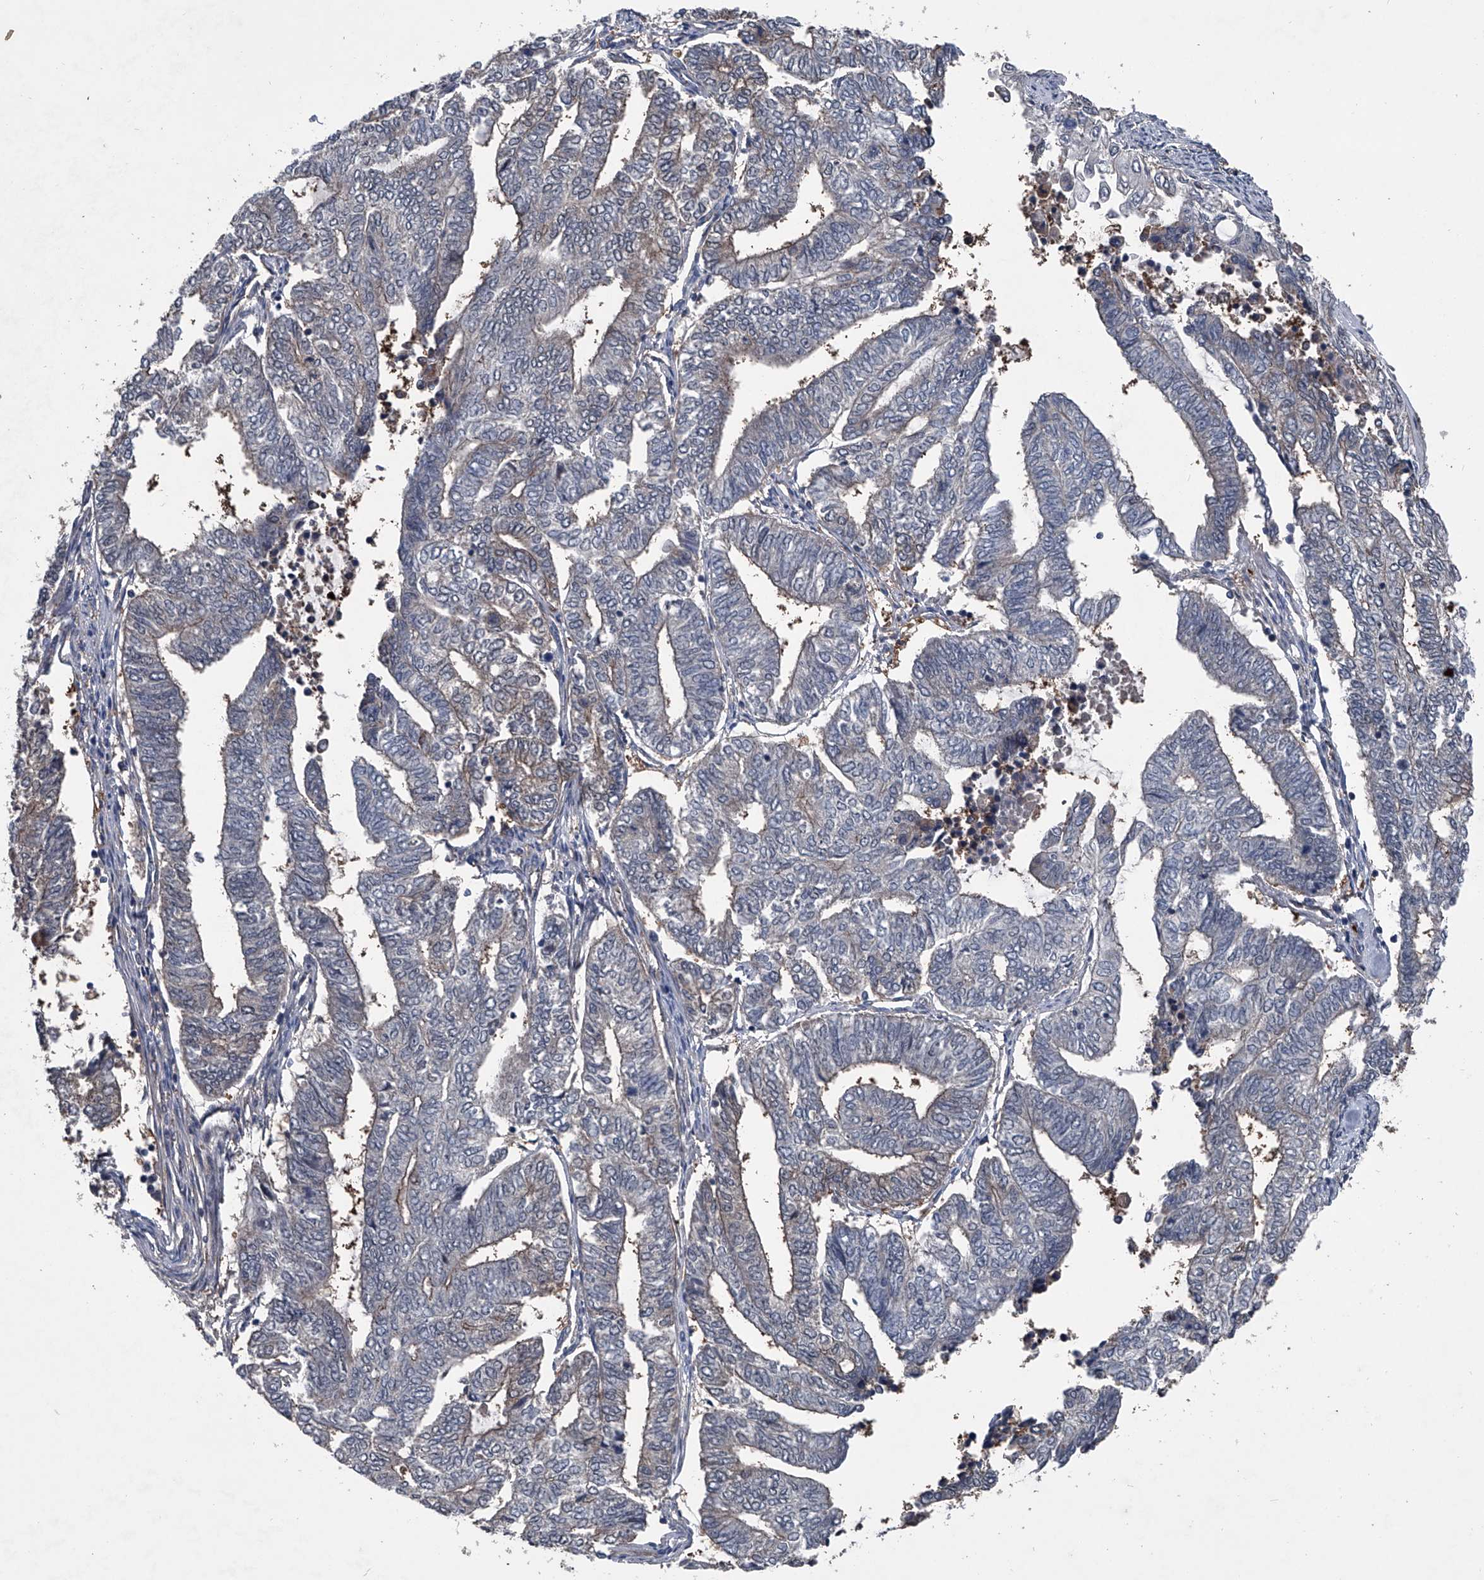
{"staining": {"intensity": "weak", "quantity": "25%-75%", "location": "cytoplasmic/membranous"}, "tissue": "endometrial cancer", "cell_type": "Tumor cells", "image_type": "cancer", "snomed": [{"axis": "morphology", "description": "Adenocarcinoma, NOS"}, {"axis": "topography", "description": "Uterus"}, {"axis": "topography", "description": "Endometrium"}], "caption": "DAB immunohistochemical staining of human adenocarcinoma (endometrial) exhibits weak cytoplasmic/membranous protein staining in about 25%-75% of tumor cells.", "gene": "MAPKAP1", "patient": {"sex": "female", "age": 70}}